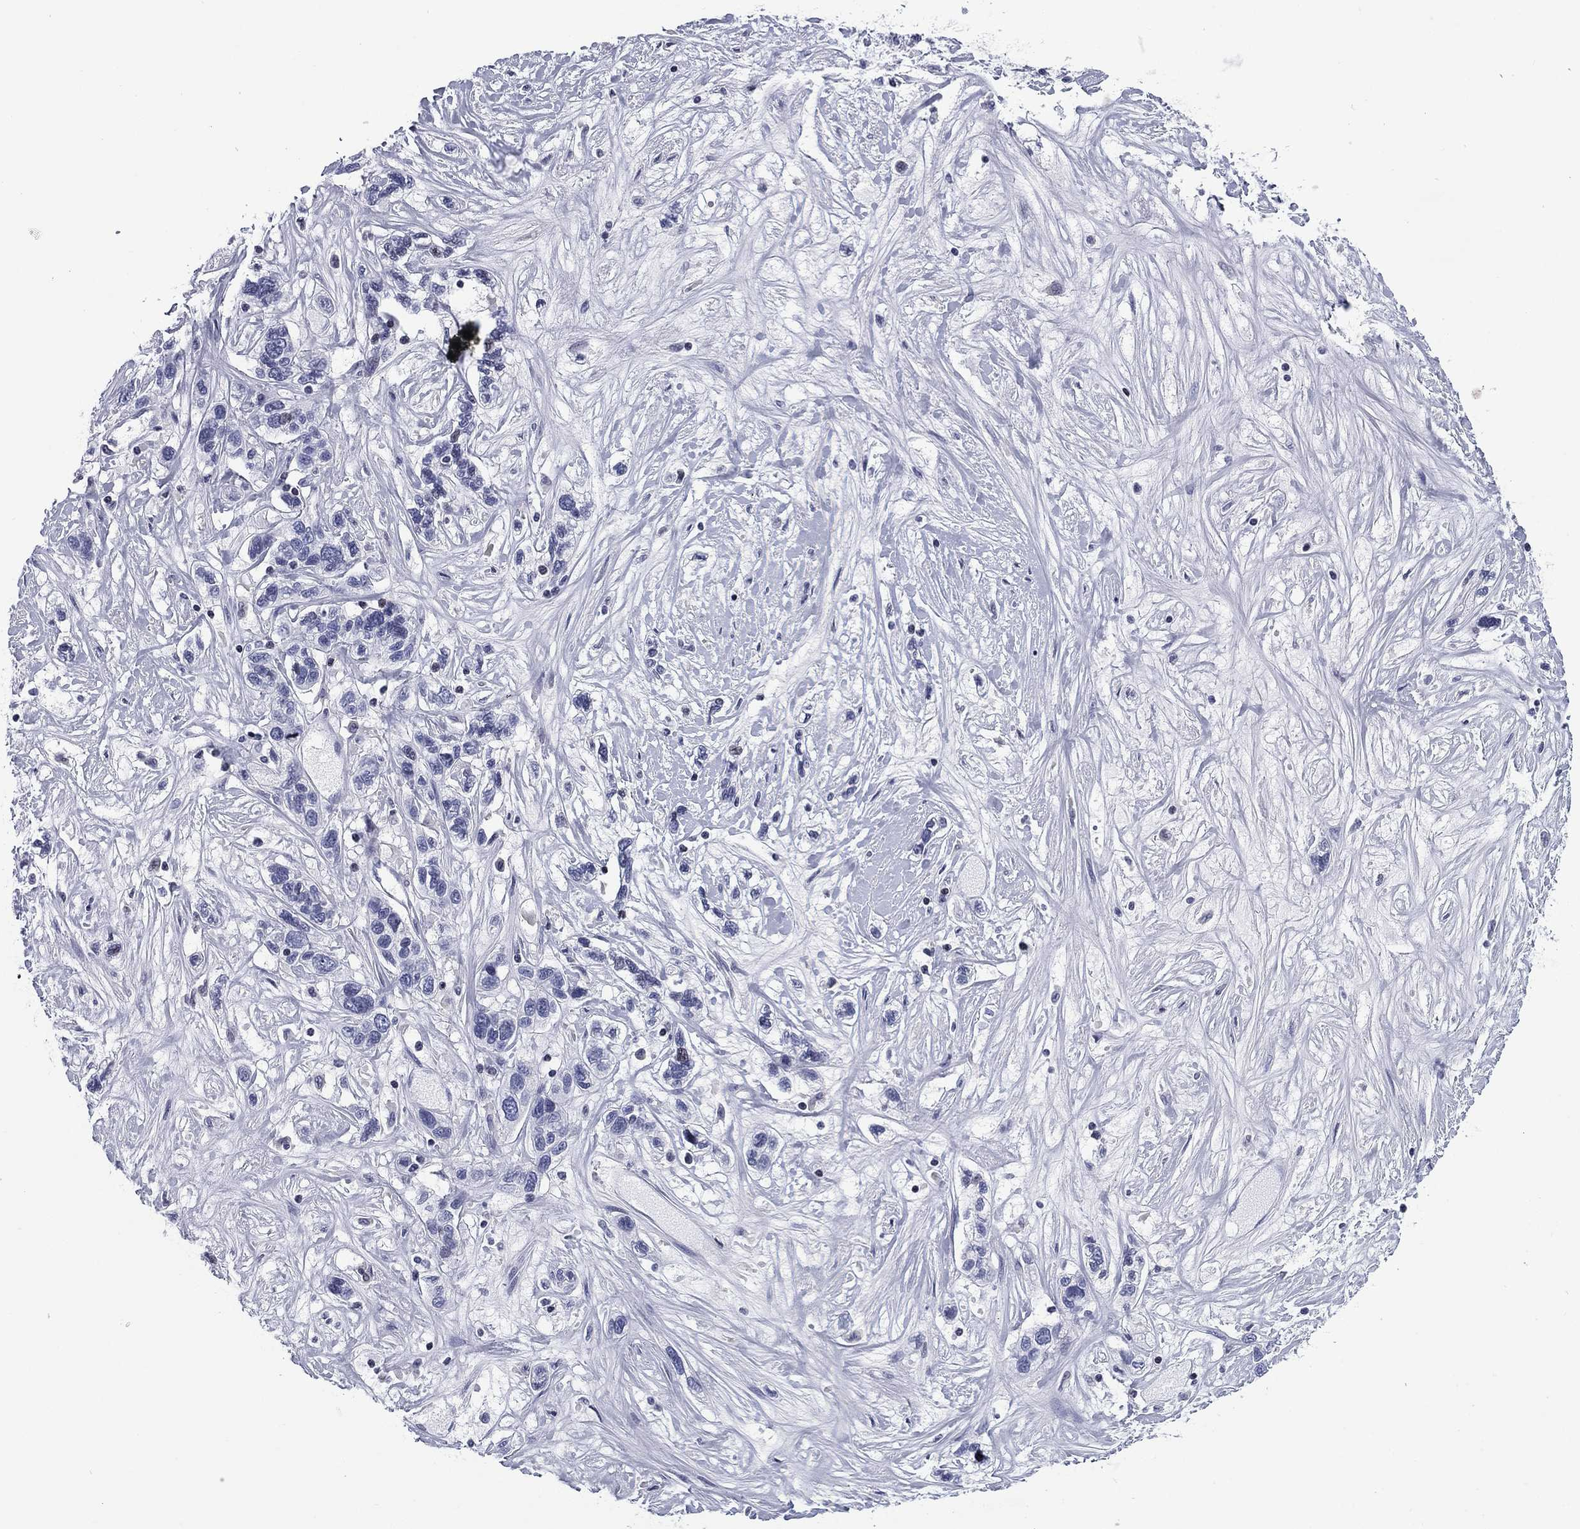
{"staining": {"intensity": "negative", "quantity": "none", "location": "none"}, "tissue": "liver cancer", "cell_type": "Tumor cells", "image_type": "cancer", "snomed": [{"axis": "morphology", "description": "Adenocarcinoma, NOS"}, {"axis": "morphology", "description": "Cholangiocarcinoma"}, {"axis": "topography", "description": "Liver"}], "caption": "Protein analysis of liver cancer (cholangiocarcinoma) exhibits no significant positivity in tumor cells.", "gene": "CCDC144A", "patient": {"sex": "male", "age": 64}}